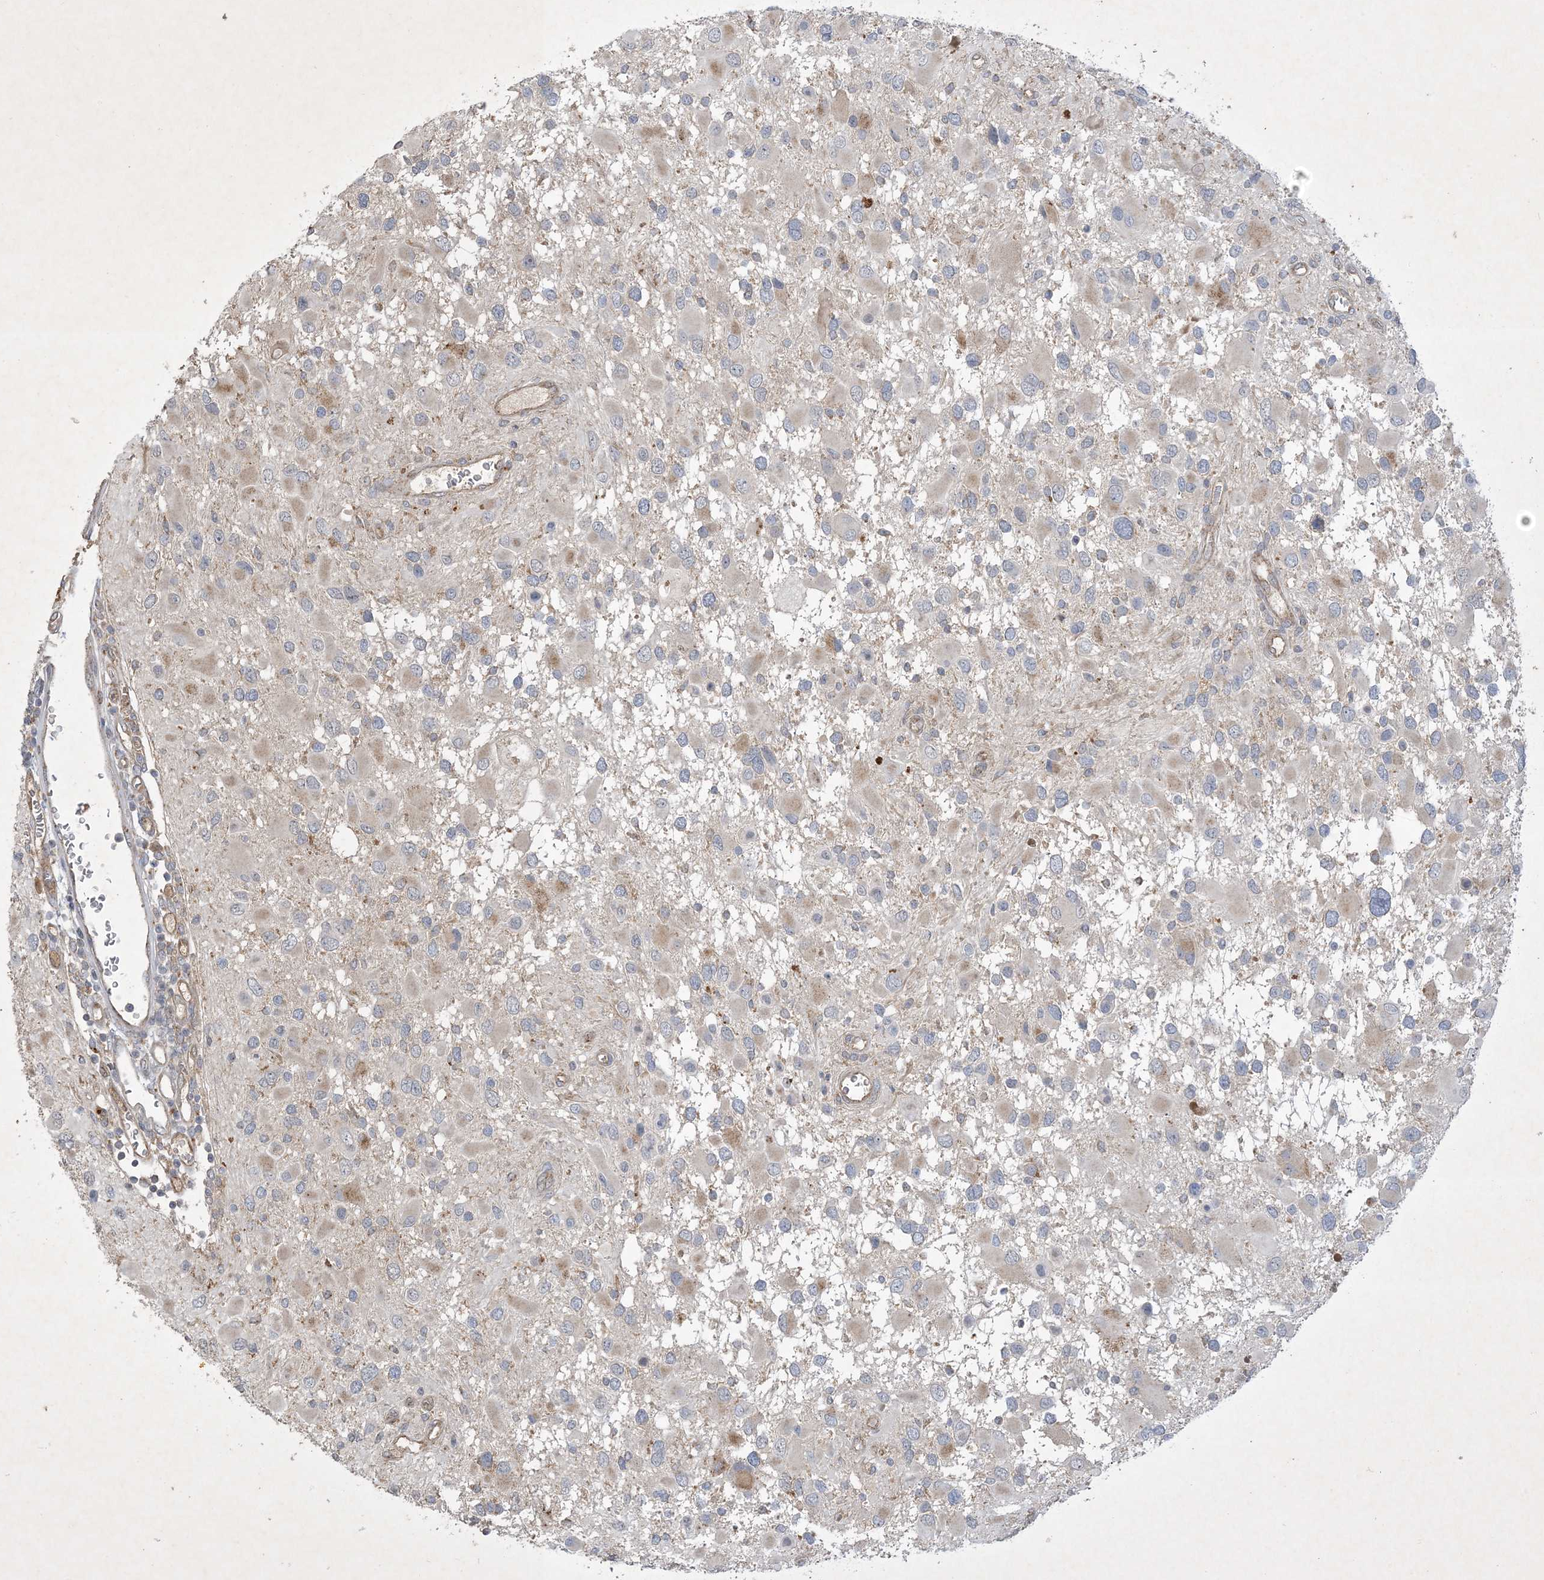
{"staining": {"intensity": "weak", "quantity": "<25%", "location": "cytoplasmic/membranous"}, "tissue": "glioma", "cell_type": "Tumor cells", "image_type": "cancer", "snomed": [{"axis": "morphology", "description": "Glioma, malignant, High grade"}, {"axis": "topography", "description": "Brain"}], "caption": "The IHC photomicrograph has no significant expression in tumor cells of glioma tissue.", "gene": "MRPS18A", "patient": {"sex": "male", "age": 53}}